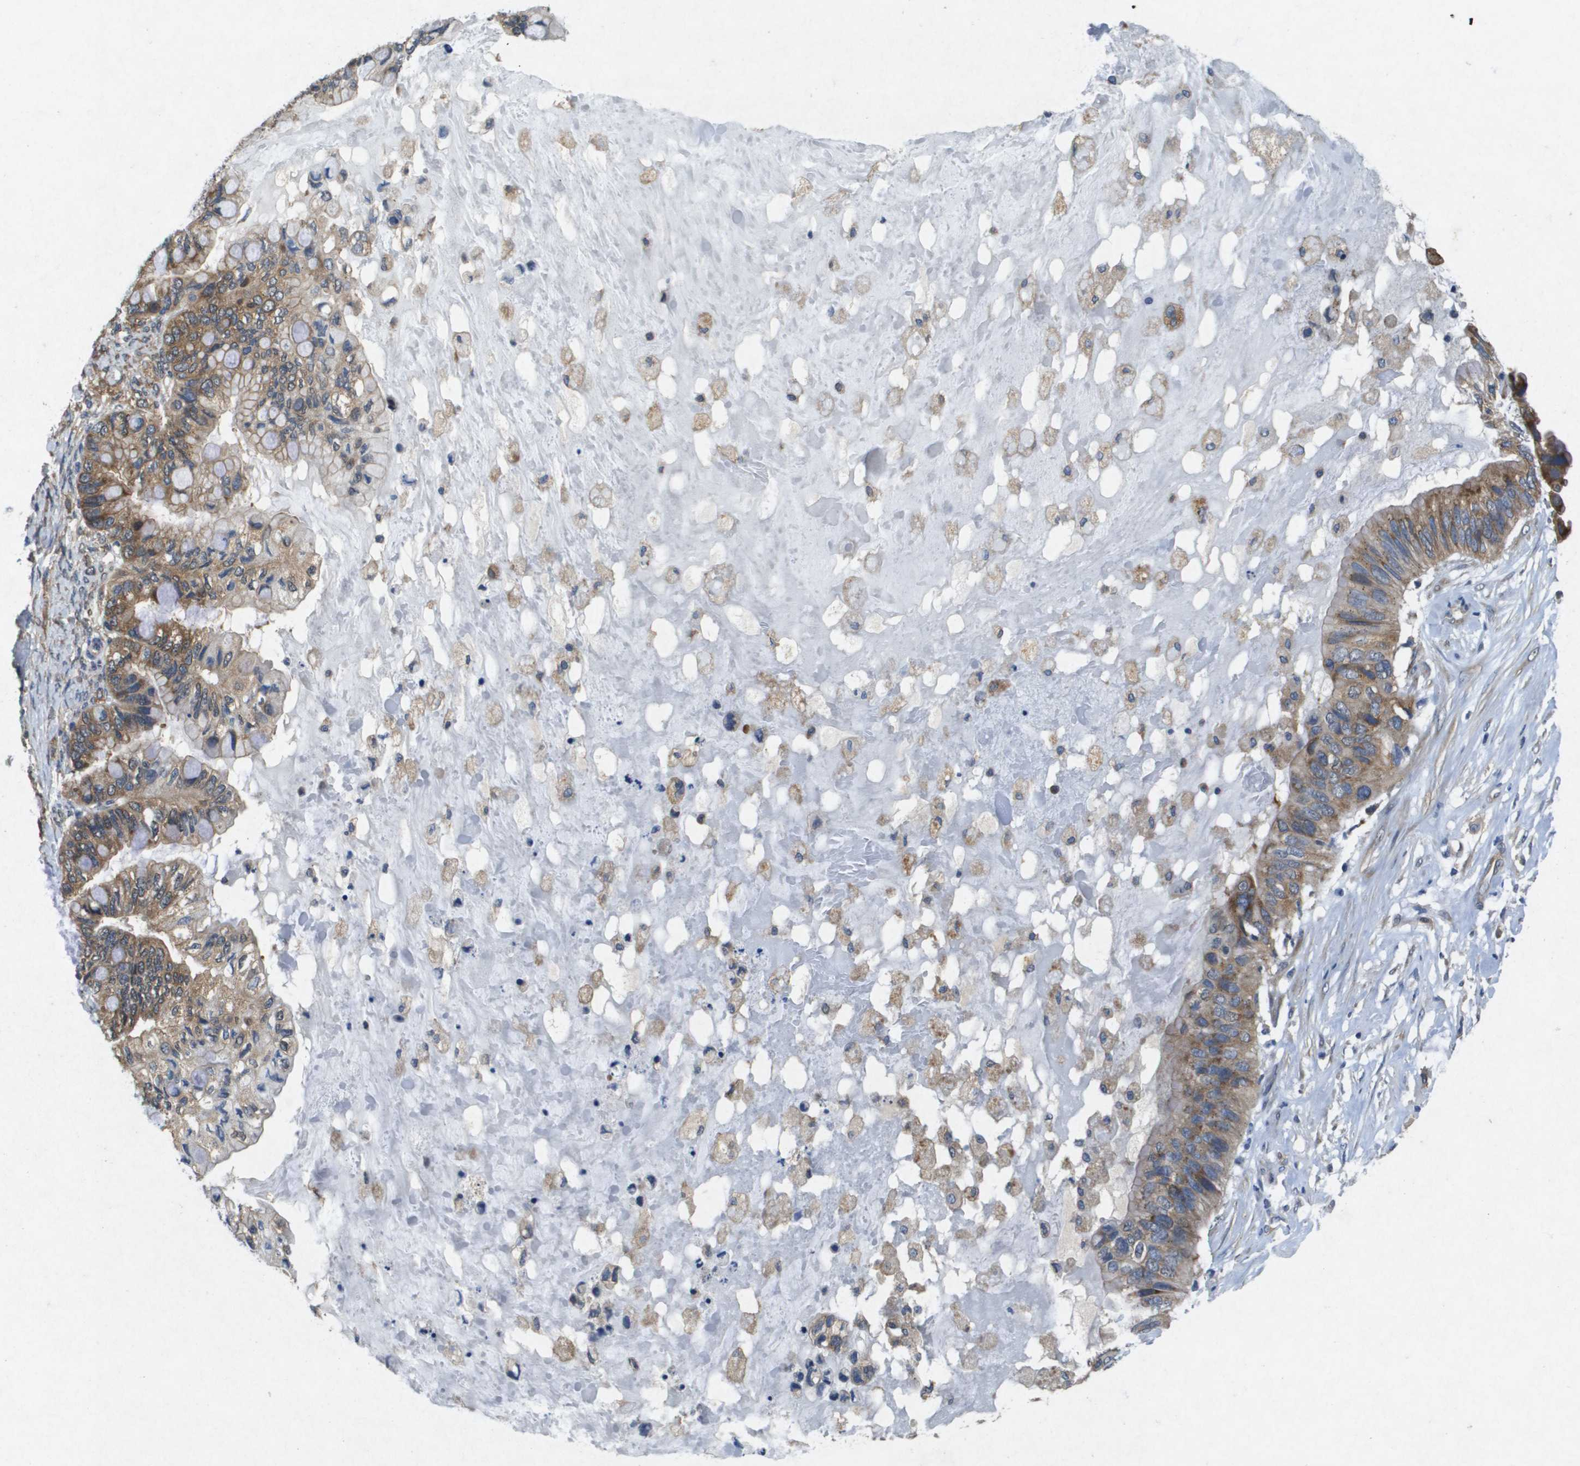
{"staining": {"intensity": "moderate", "quantity": ">75%", "location": "cytoplasmic/membranous"}, "tissue": "ovarian cancer", "cell_type": "Tumor cells", "image_type": "cancer", "snomed": [{"axis": "morphology", "description": "Cystadenocarcinoma, mucinous, NOS"}, {"axis": "topography", "description": "Ovary"}], "caption": "Ovarian cancer stained for a protein (brown) reveals moderate cytoplasmic/membranous positive positivity in about >75% of tumor cells.", "gene": "PTPRT", "patient": {"sex": "female", "age": 80}}